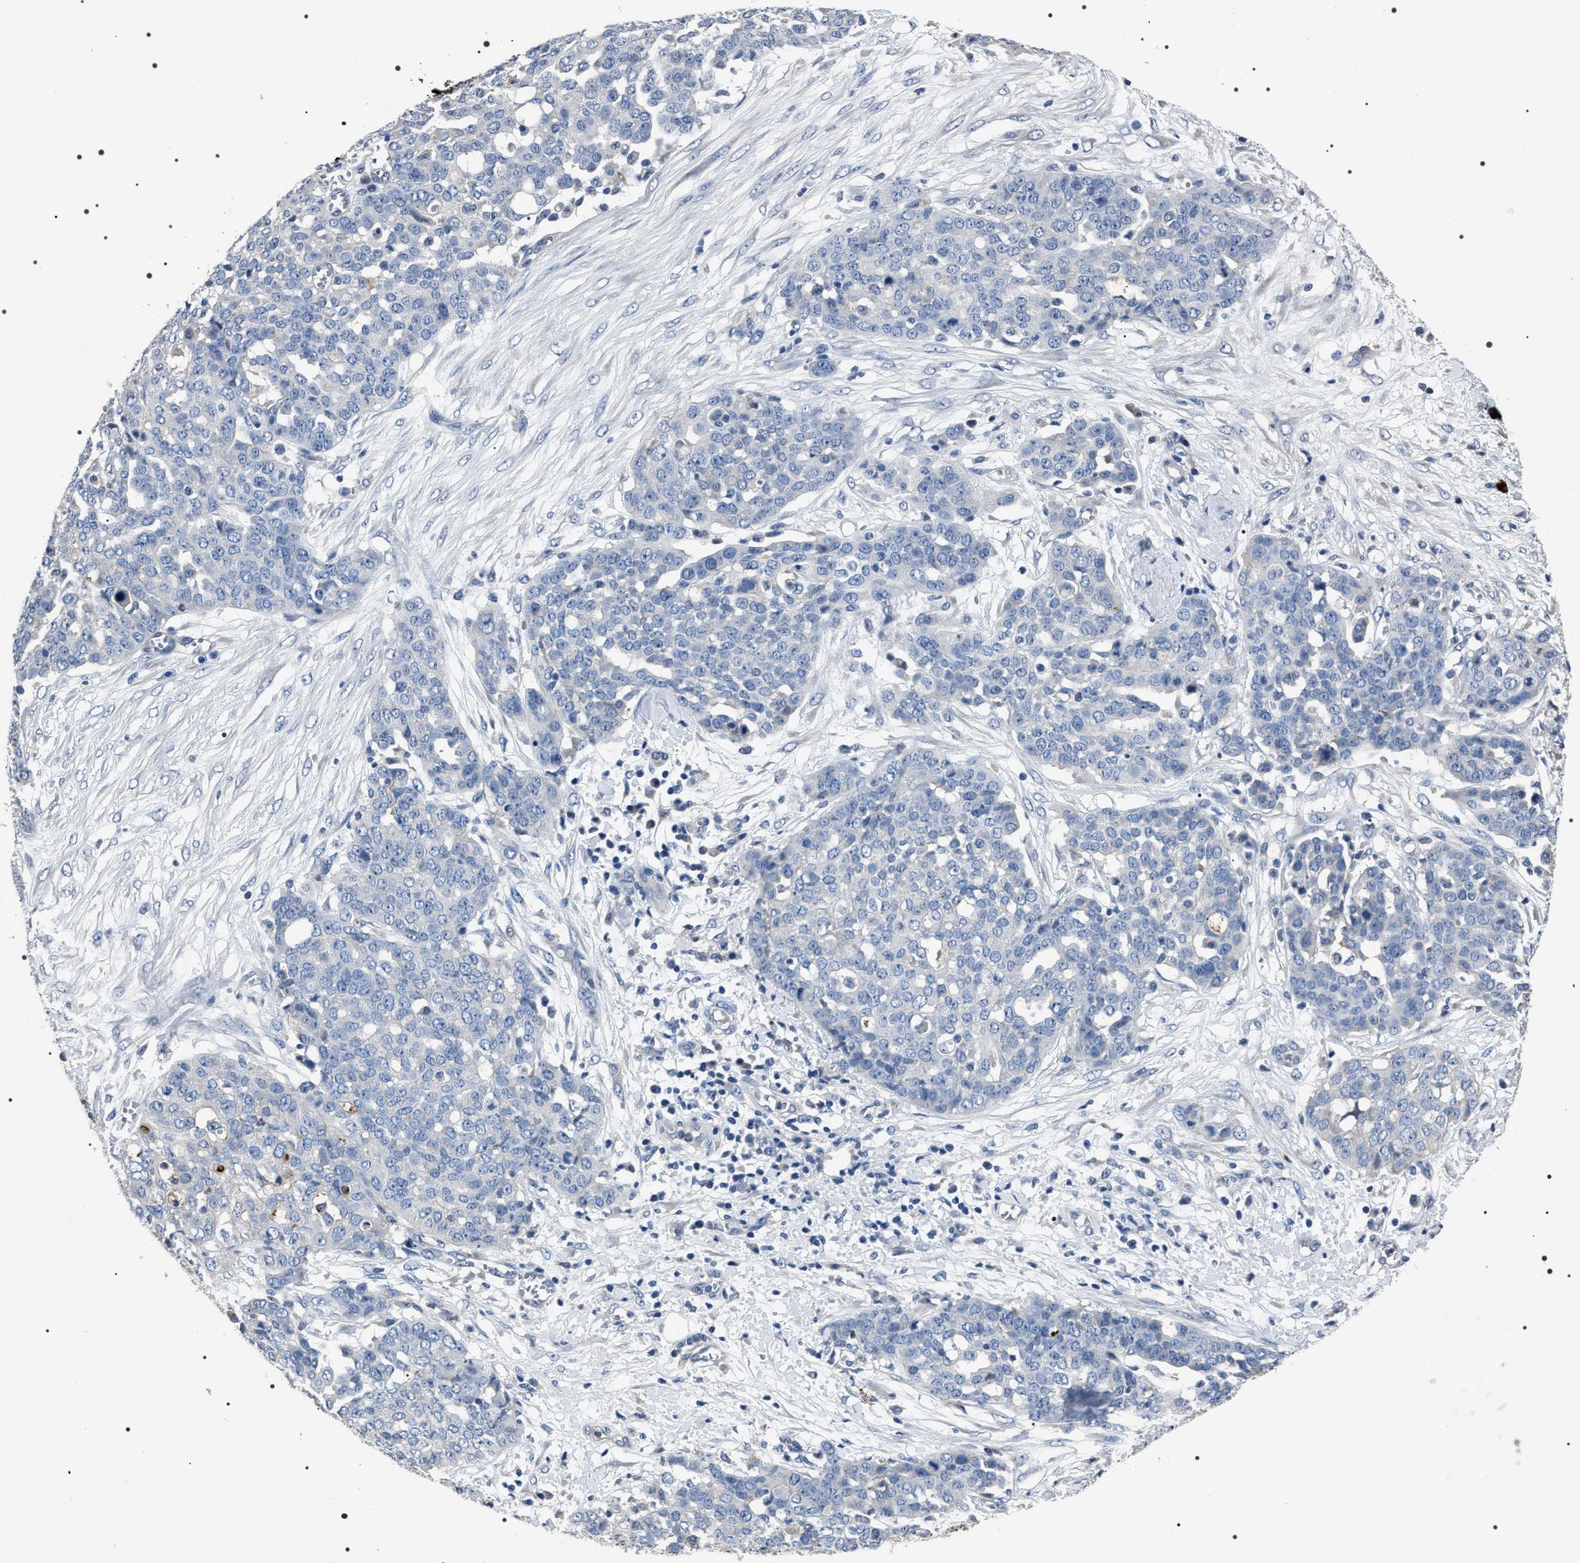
{"staining": {"intensity": "negative", "quantity": "none", "location": "none"}, "tissue": "ovarian cancer", "cell_type": "Tumor cells", "image_type": "cancer", "snomed": [{"axis": "morphology", "description": "Cystadenocarcinoma, serous, NOS"}, {"axis": "topography", "description": "Soft tissue"}, {"axis": "topography", "description": "Ovary"}], "caption": "A photomicrograph of human ovarian cancer is negative for staining in tumor cells.", "gene": "TRIM54", "patient": {"sex": "female", "age": 57}}